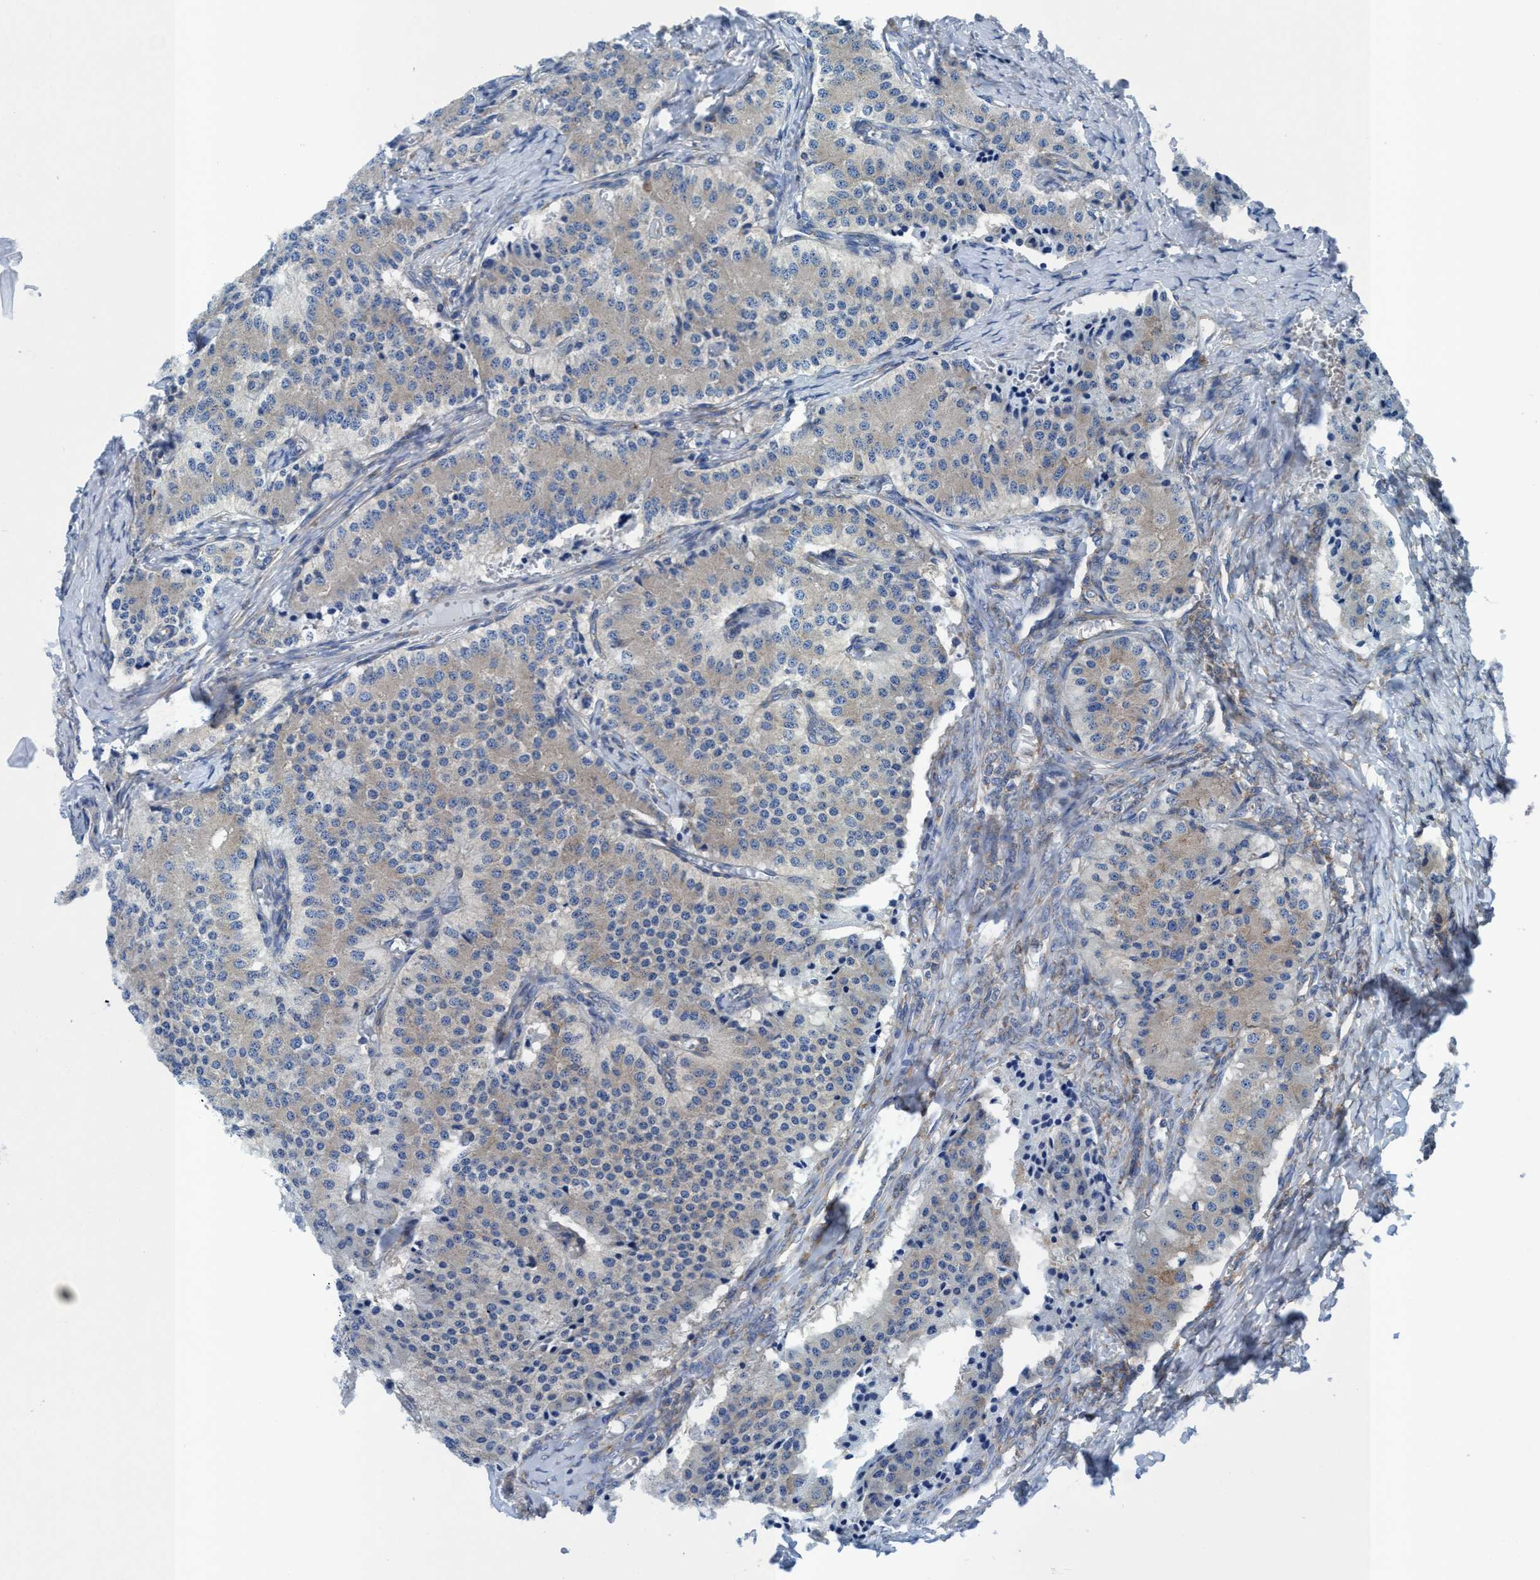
{"staining": {"intensity": "weak", "quantity": "<25%", "location": "cytoplasmic/membranous"}, "tissue": "carcinoid", "cell_type": "Tumor cells", "image_type": "cancer", "snomed": [{"axis": "morphology", "description": "Carcinoid, malignant, NOS"}, {"axis": "topography", "description": "Colon"}], "caption": "Immunohistochemistry micrograph of neoplastic tissue: human malignant carcinoid stained with DAB (3,3'-diaminobenzidine) reveals no significant protein expression in tumor cells.", "gene": "NMT1", "patient": {"sex": "female", "age": 52}}